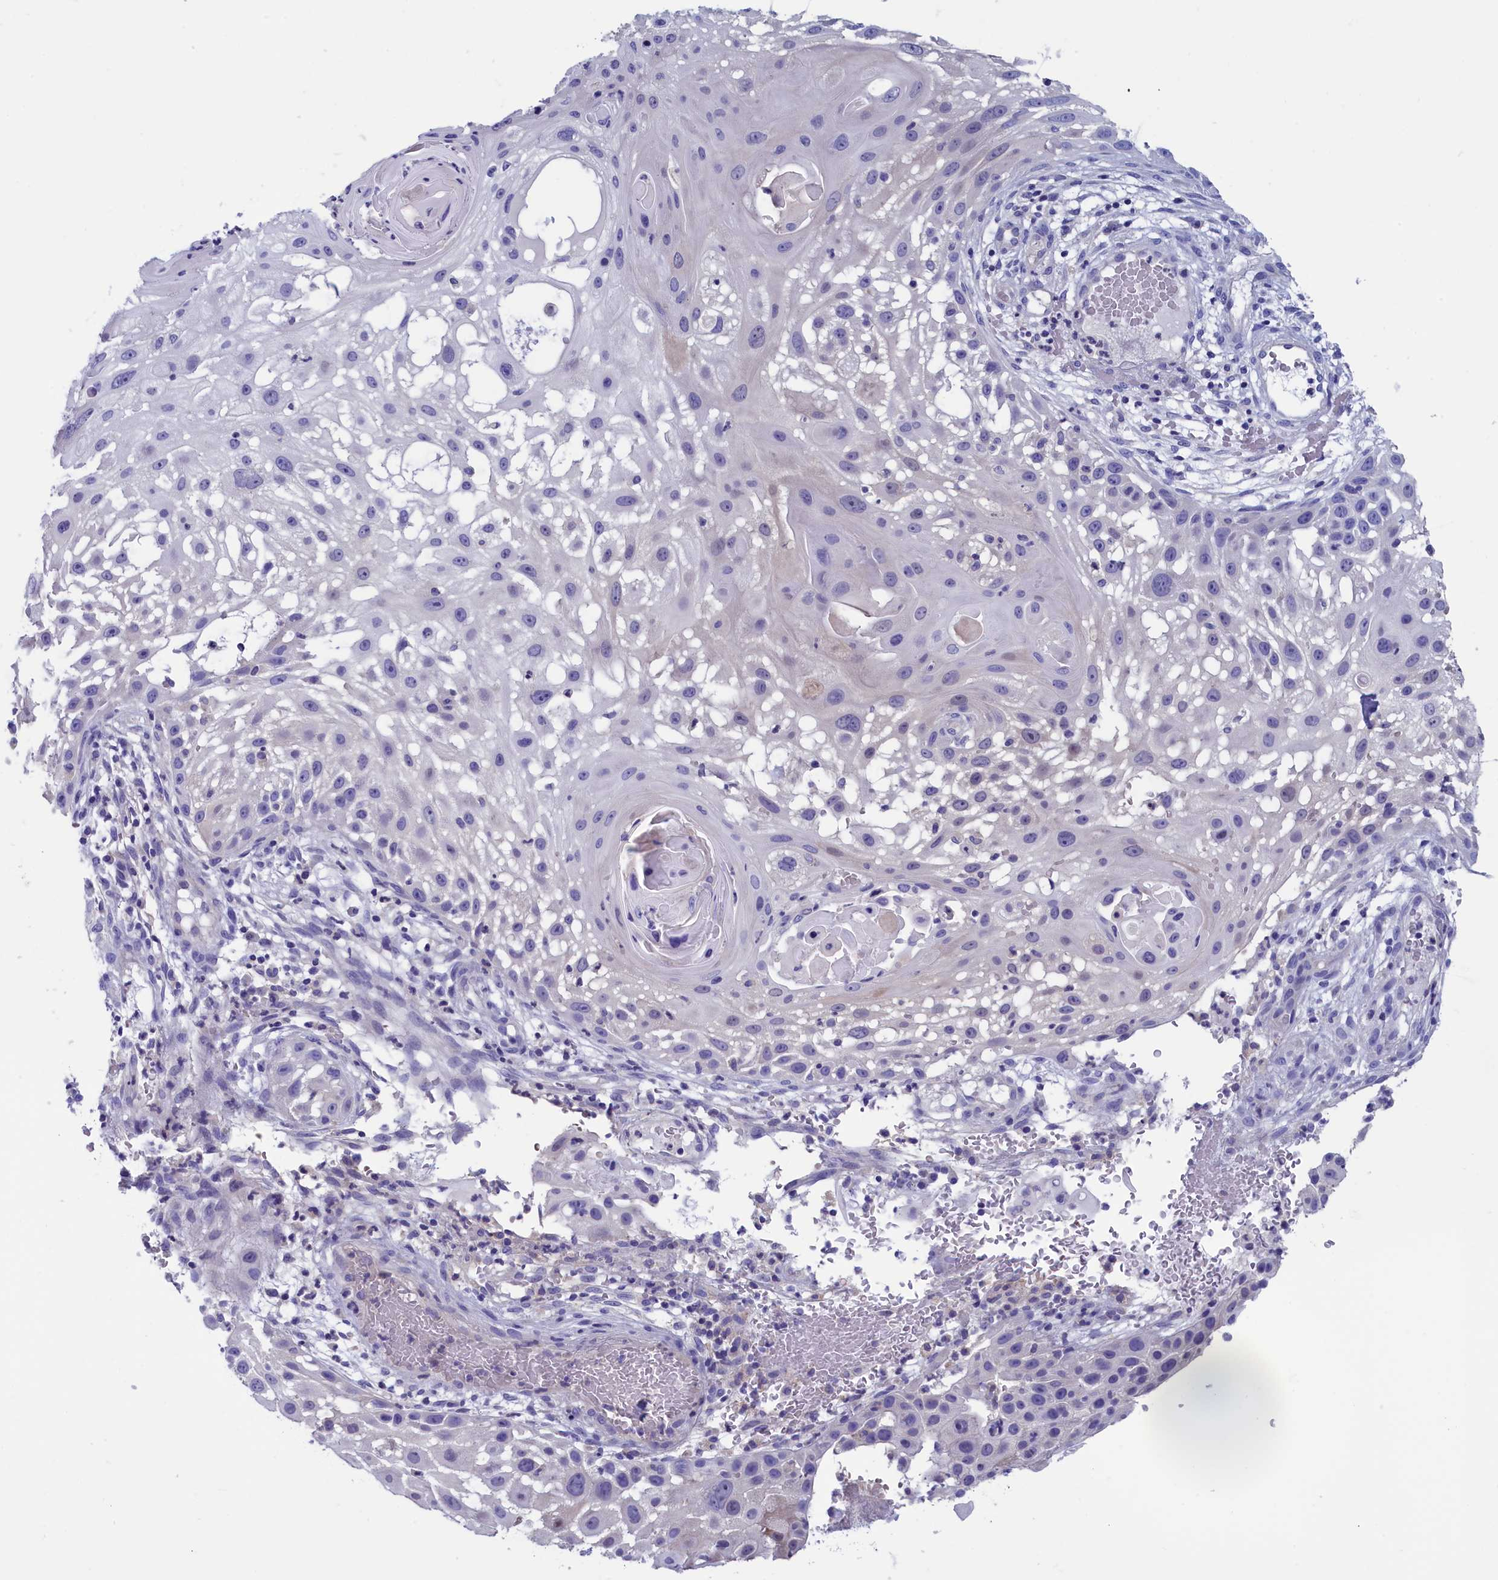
{"staining": {"intensity": "negative", "quantity": "none", "location": "none"}, "tissue": "skin cancer", "cell_type": "Tumor cells", "image_type": "cancer", "snomed": [{"axis": "morphology", "description": "Squamous cell carcinoma, NOS"}, {"axis": "topography", "description": "Skin"}], "caption": "Skin cancer (squamous cell carcinoma) was stained to show a protein in brown. There is no significant positivity in tumor cells.", "gene": "VPS35L", "patient": {"sex": "female", "age": 44}}